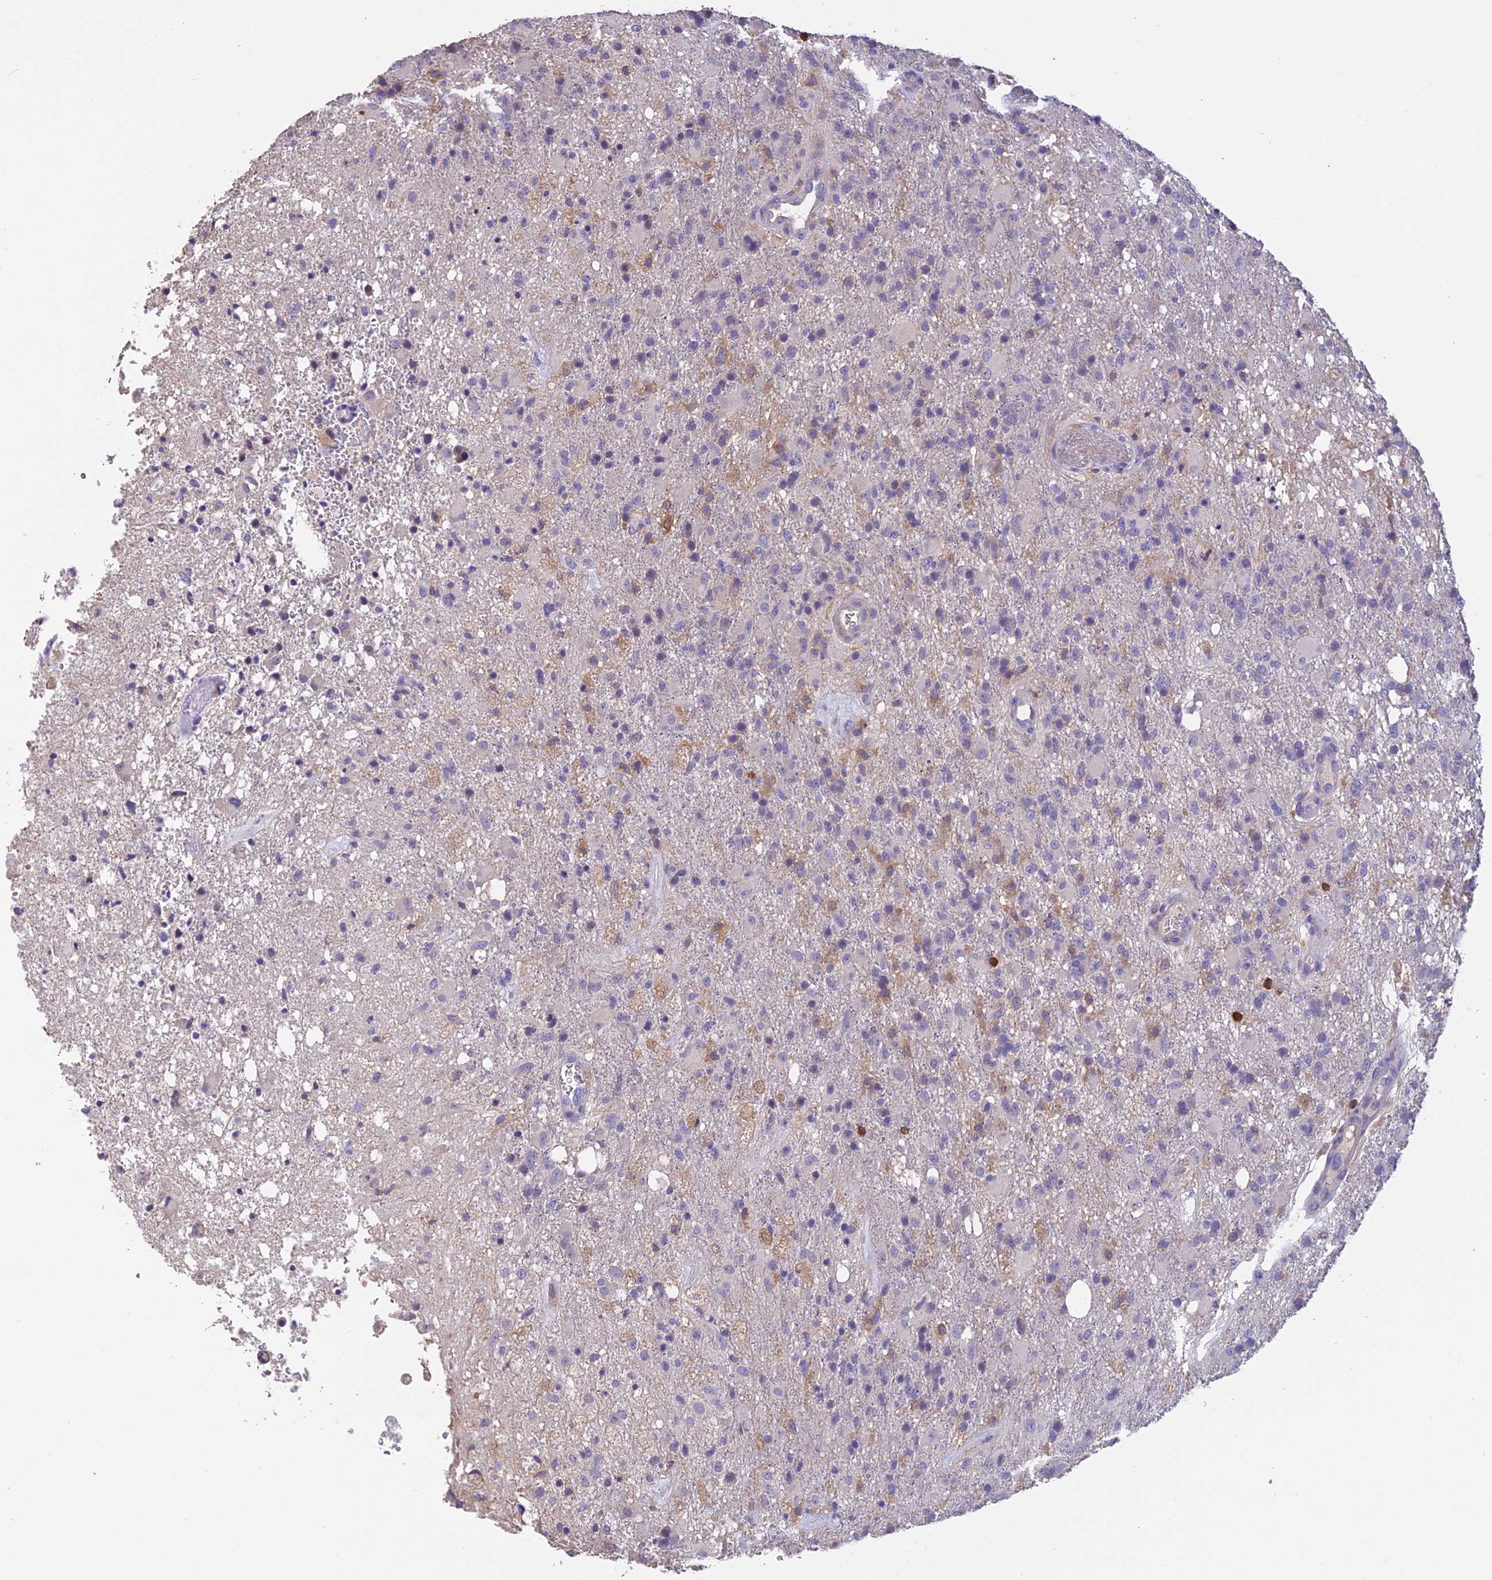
{"staining": {"intensity": "negative", "quantity": "none", "location": "none"}, "tissue": "glioma", "cell_type": "Tumor cells", "image_type": "cancer", "snomed": [{"axis": "morphology", "description": "Glioma, malignant, High grade"}, {"axis": "topography", "description": "Brain"}], "caption": "The histopathology image exhibits no staining of tumor cells in glioma.", "gene": "LPXN", "patient": {"sex": "female", "age": 74}}